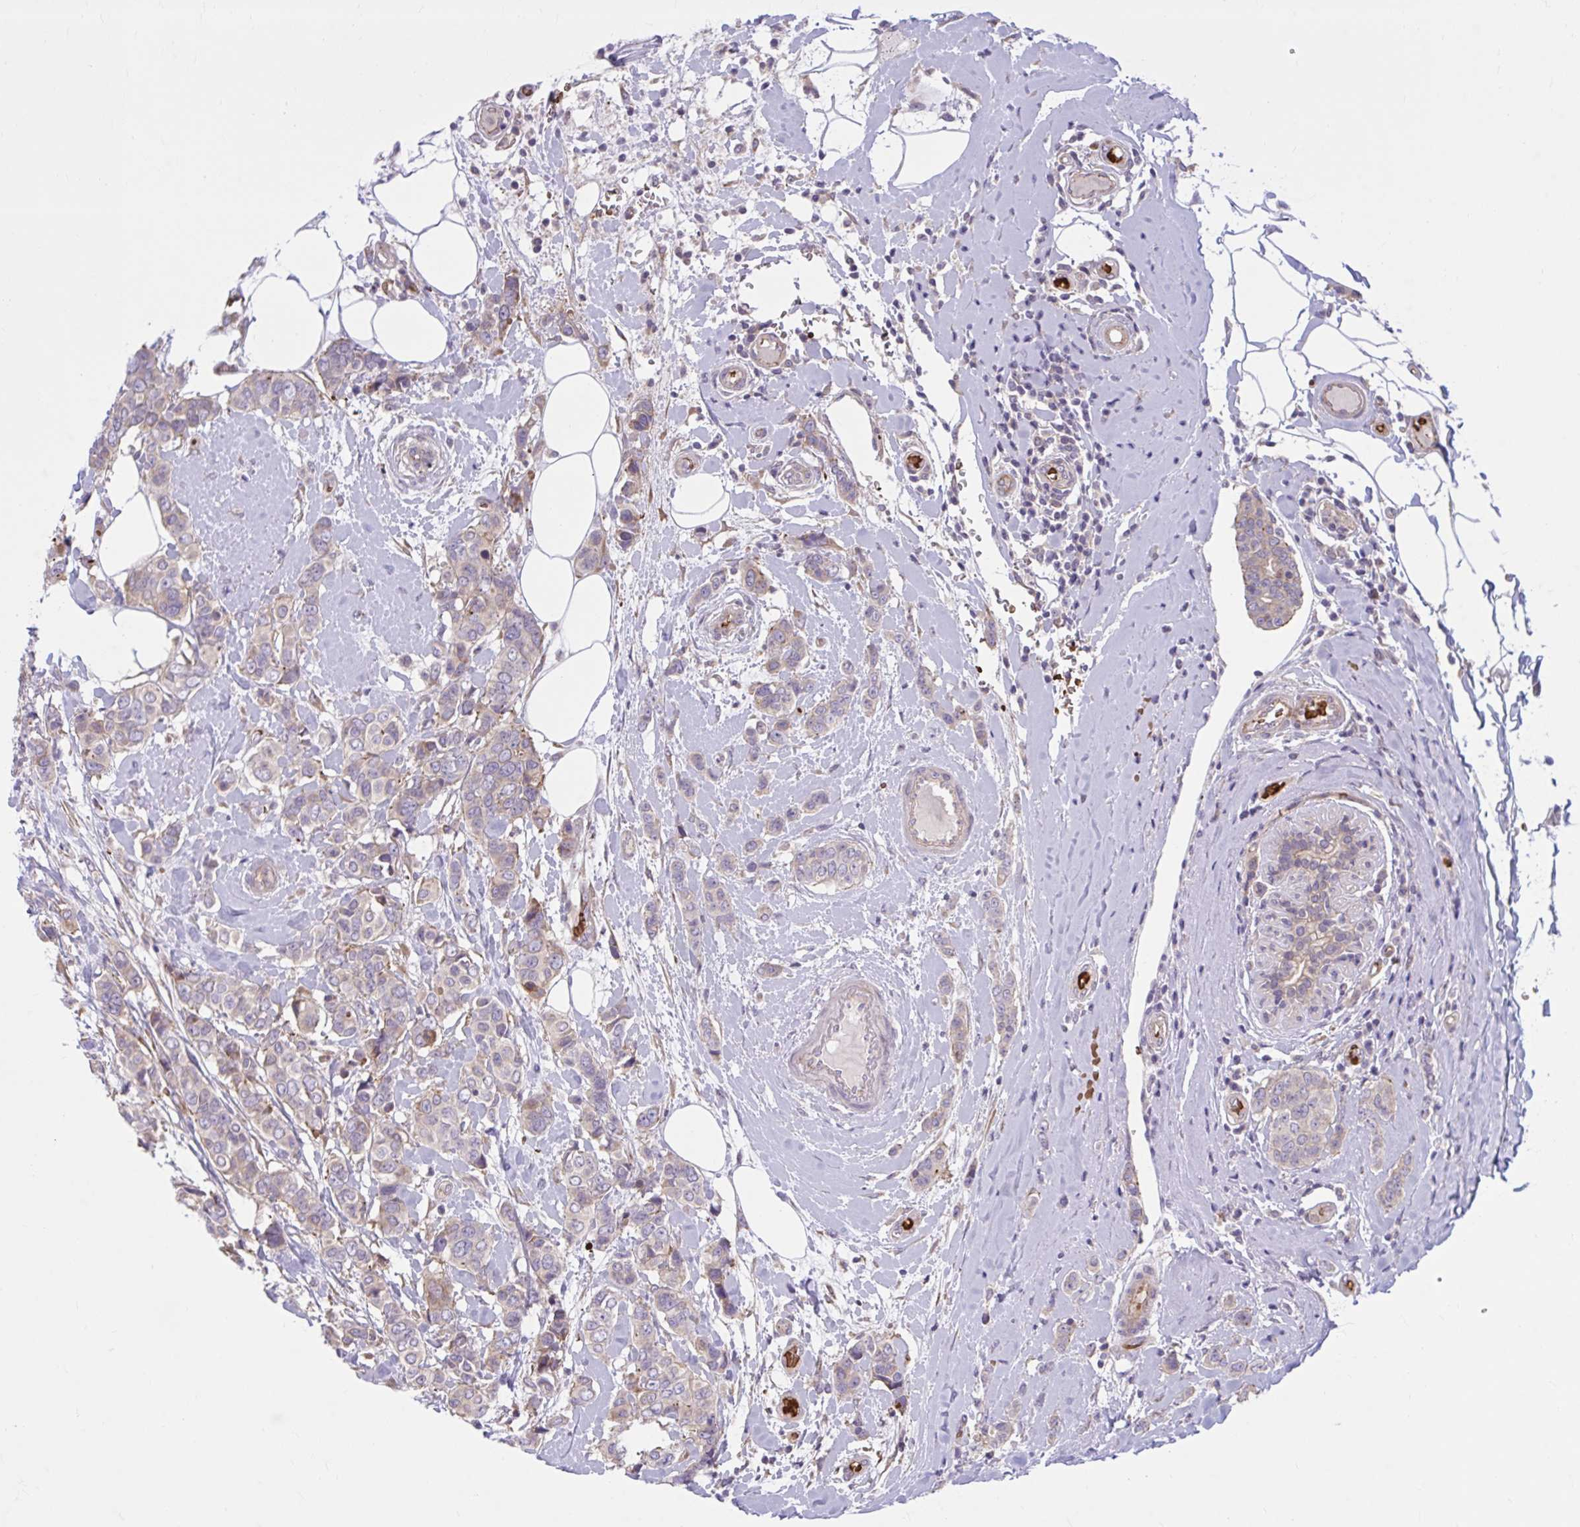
{"staining": {"intensity": "negative", "quantity": "none", "location": "none"}, "tissue": "breast cancer", "cell_type": "Tumor cells", "image_type": "cancer", "snomed": [{"axis": "morphology", "description": "Lobular carcinoma"}, {"axis": "topography", "description": "Breast"}], "caption": "The IHC micrograph has no significant positivity in tumor cells of breast cancer (lobular carcinoma) tissue.", "gene": "SNF8", "patient": {"sex": "female", "age": 51}}